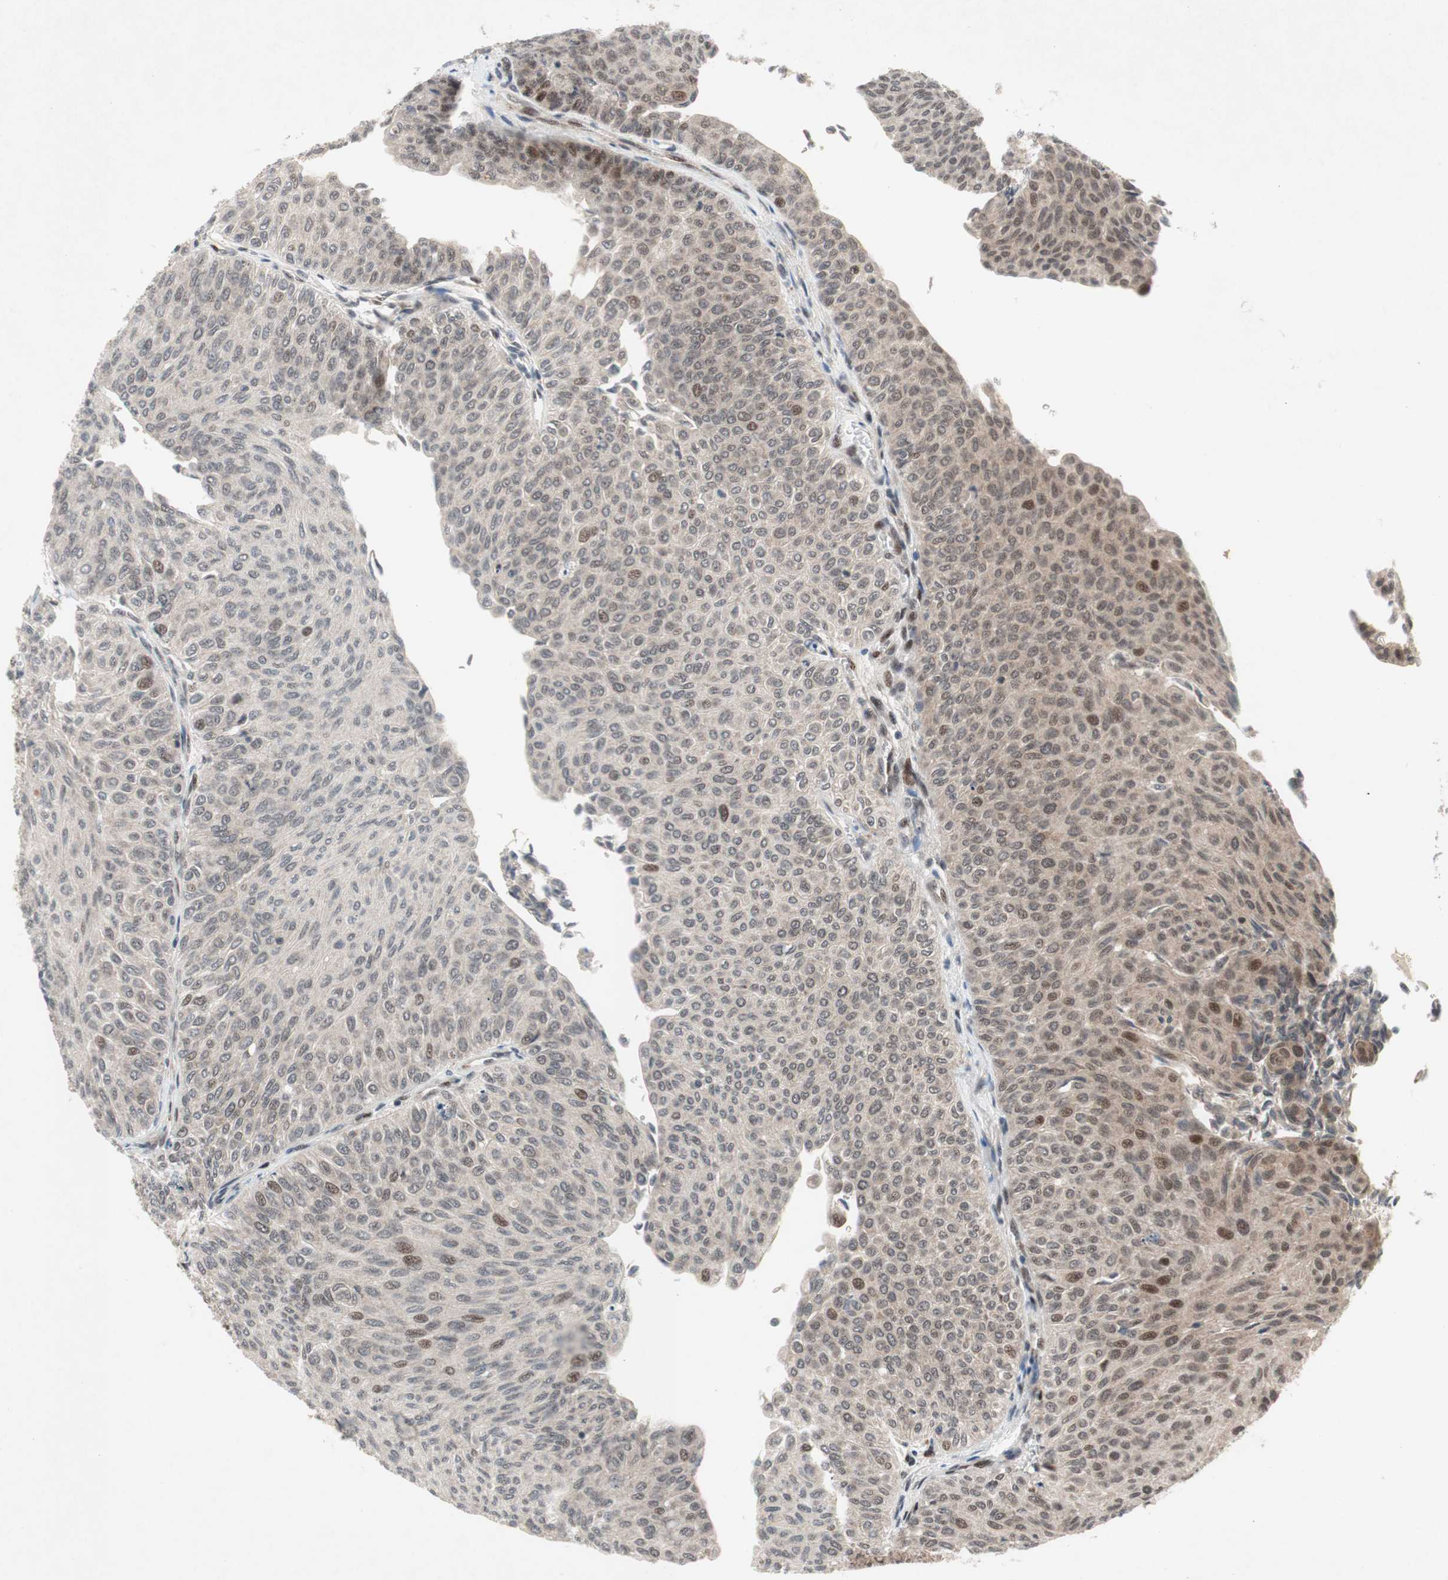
{"staining": {"intensity": "moderate", "quantity": ">75%", "location": "cytoplasmic/membranous,nuclear"}, "tissue": "urothelial cancer", "cell_type": "Tumor cells", "image_type": "cancer", "snomed": [{"axis": "morphology", "description": "Urothelial carcinoma, Low grade"}, {"axis": "topography", "description": "Urinary bladder"}], "caption": "Urothelial cancer tissue displays moderate cytoplasmic/membranous and nuclear expression in approximately >75% of tumor cells, visualized by immunohistochemistry.", "gene": "TCF12", "patient": {"sex": "male", "age": 78}}